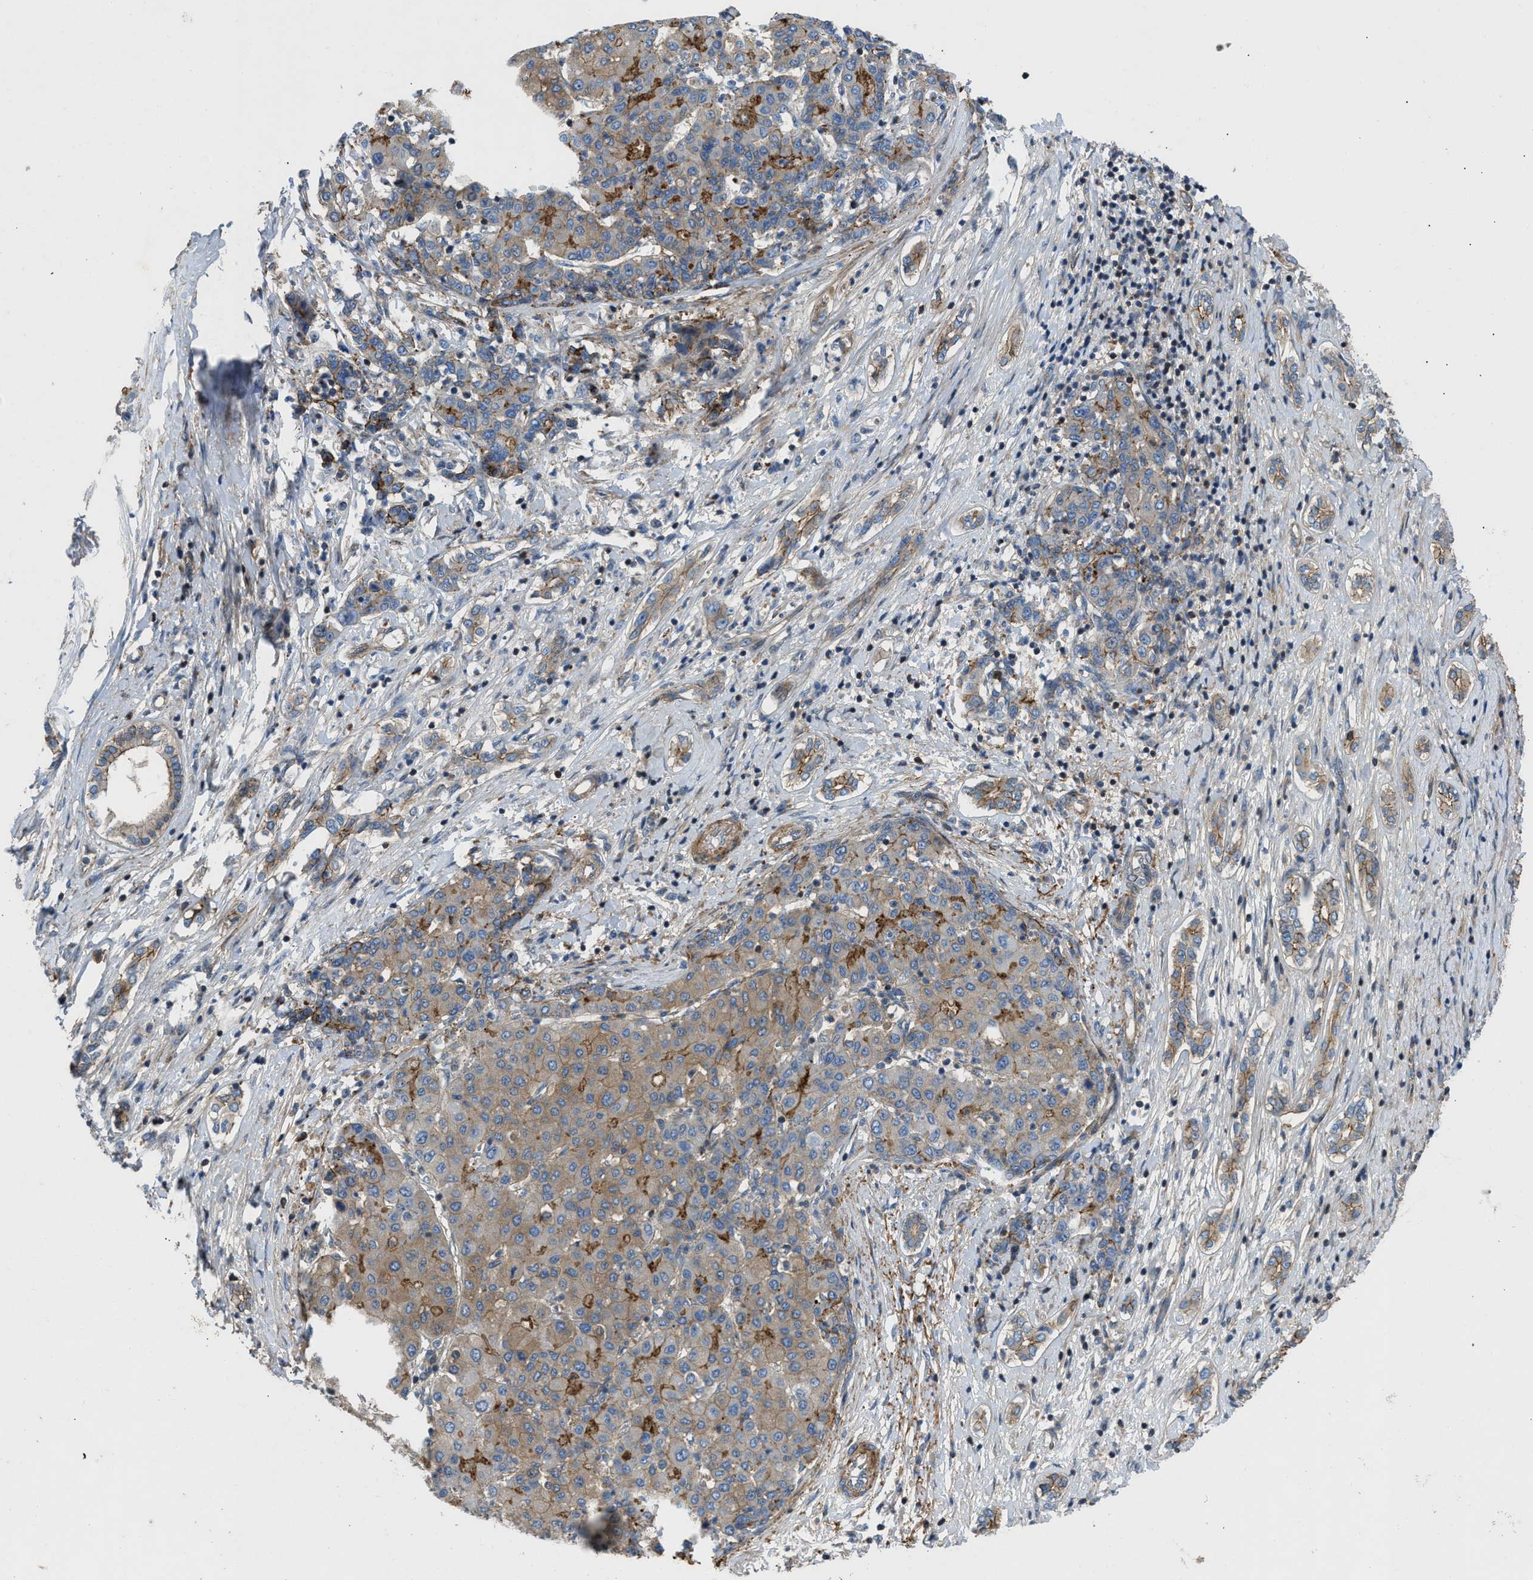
{"staining": {"intensity": "moderate", "quantity": ">75%", "location": "cytoplasmic/membranous"}, "tissue": "liver cancer", "cell_type": "Tumor cells", "image_type": "cancer", "snomed": [{"axis": "morphology", "description": "Carcinoma, Hepatocellular, NOS"}, {"axis": "topography", "description": "Liver"}], "caption": "DAB immunohistochemical staining of hepatocellular carcinoma (liver) exhibits moderate cytoplasmic/membranous protein positivity in approximately >75% of tumor cells.", "gene": "NYNRIN", "patient": {"sex": "male", "age": 65}}